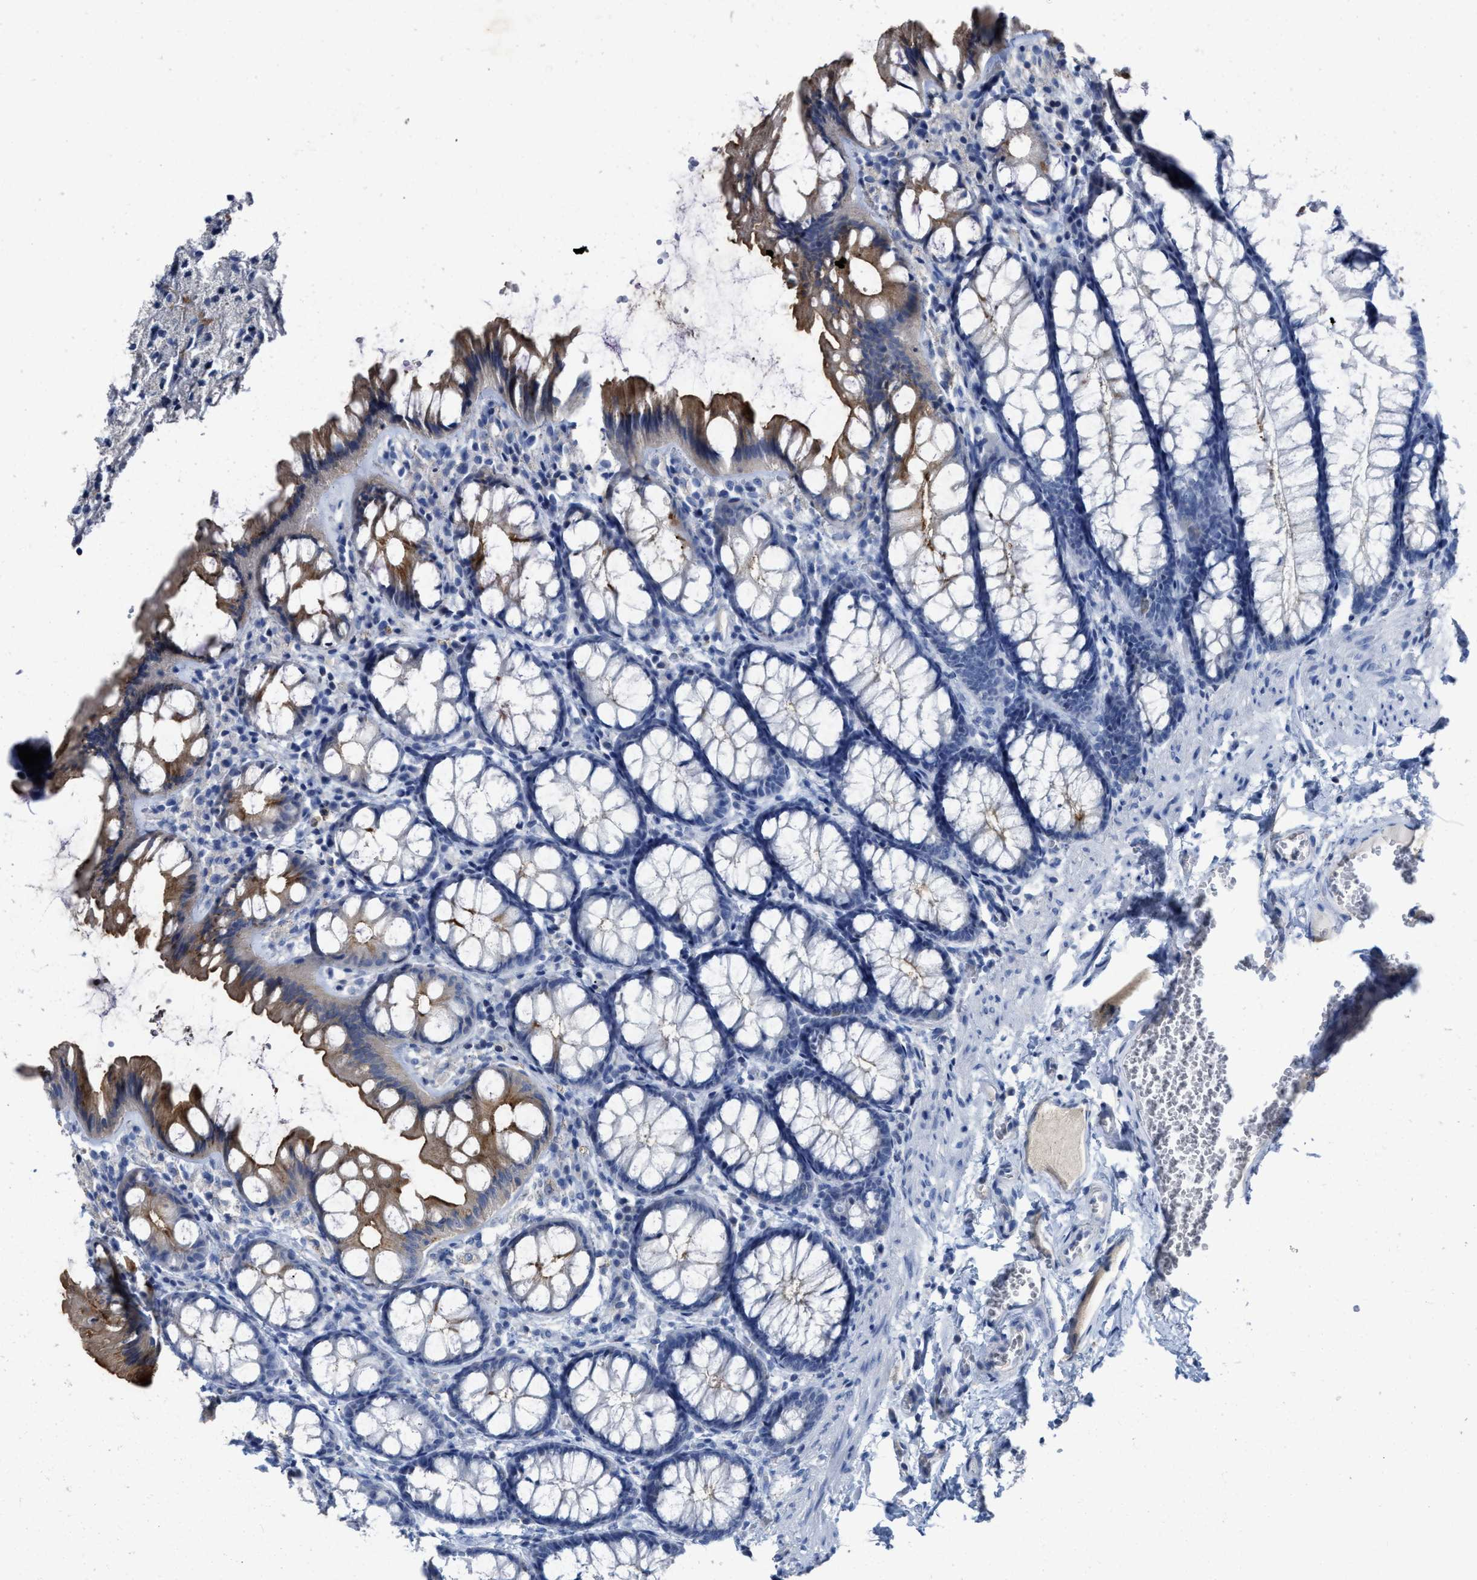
{"staining": {"intensity": "negative", "quantity": "none", "location": "none"}, "tissue": "colon", "cell_type": "Endothelial cells", "image_type": "normal", "snomed": [{"axis": "morphology", "description": "Normal tissue, NOS"}, {"axis": "topography", "description": "Colon"}], "caption": "Histopathology image shows no protein staining in endothelial cells of normal colon. Brightfield microscopy of immunohistochemistry (IHC) stained with DAB (3,3'-diaminobenzidine) (brown) and hematoxylin (blue), captured at high magnification.", "gene": "CEACAM5", "patient": {"sex": "male", "age": 47}}